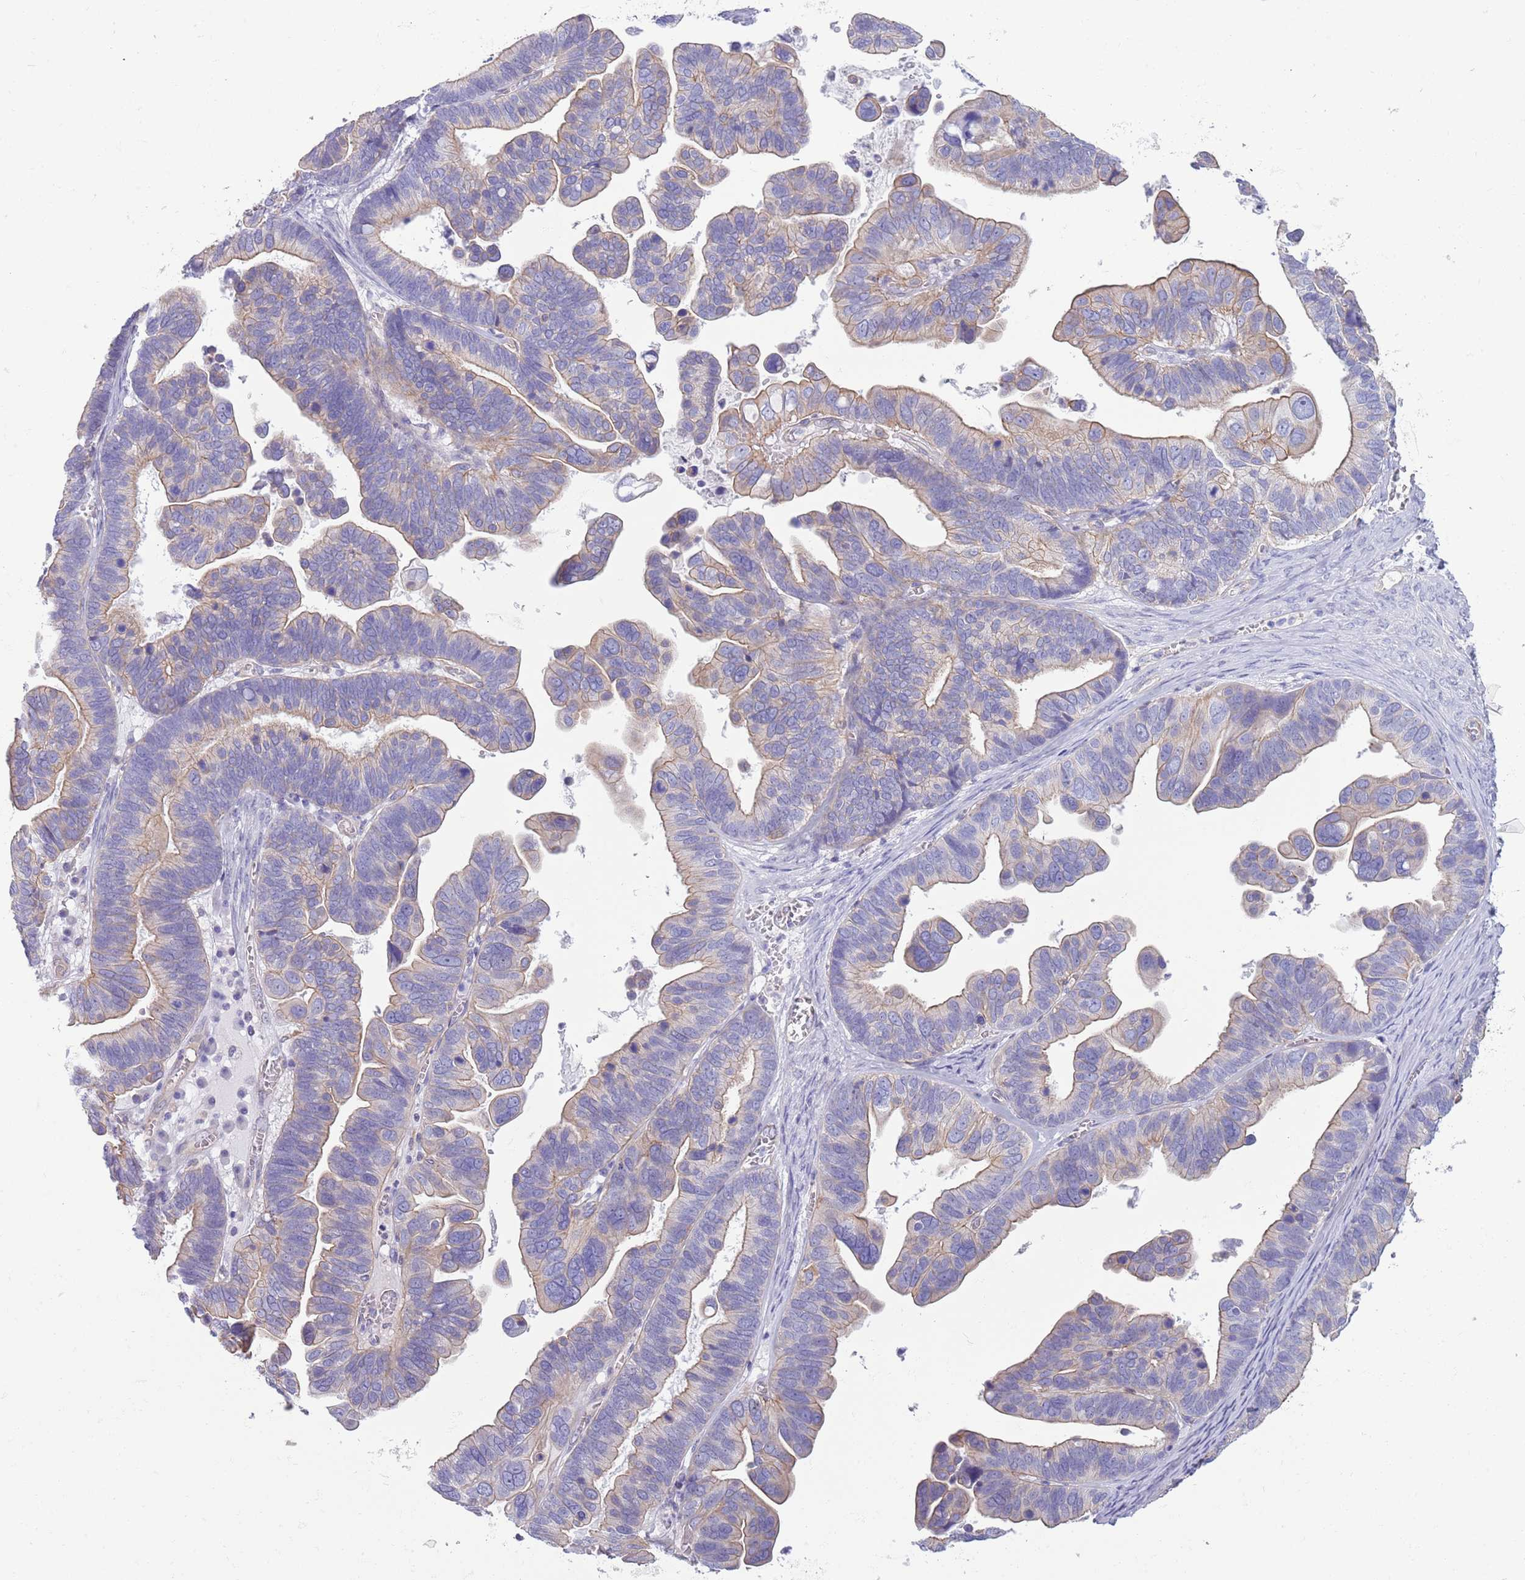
{"staining": {"intensity": "moderate", "quantity": "25%-75%", "location": "cytoplasmic/membranous"}, "tissue": "ovarian cancer", "cell_type": "Tumor cells", "image_type": "cancer", "snomed": [{"axis": "morphology", "description": "Cystadenocarcinoma, serous, NOS"}, {"axis": "topography", "description": "Ovary"}], "caption": "The immunohistochemical stain labels moderate cytoplasmic/membranous staining in tumor cells of ovarian cancer tissue.", "gene": "RBP3", "patient": {"sex": "female", "age": 56}}